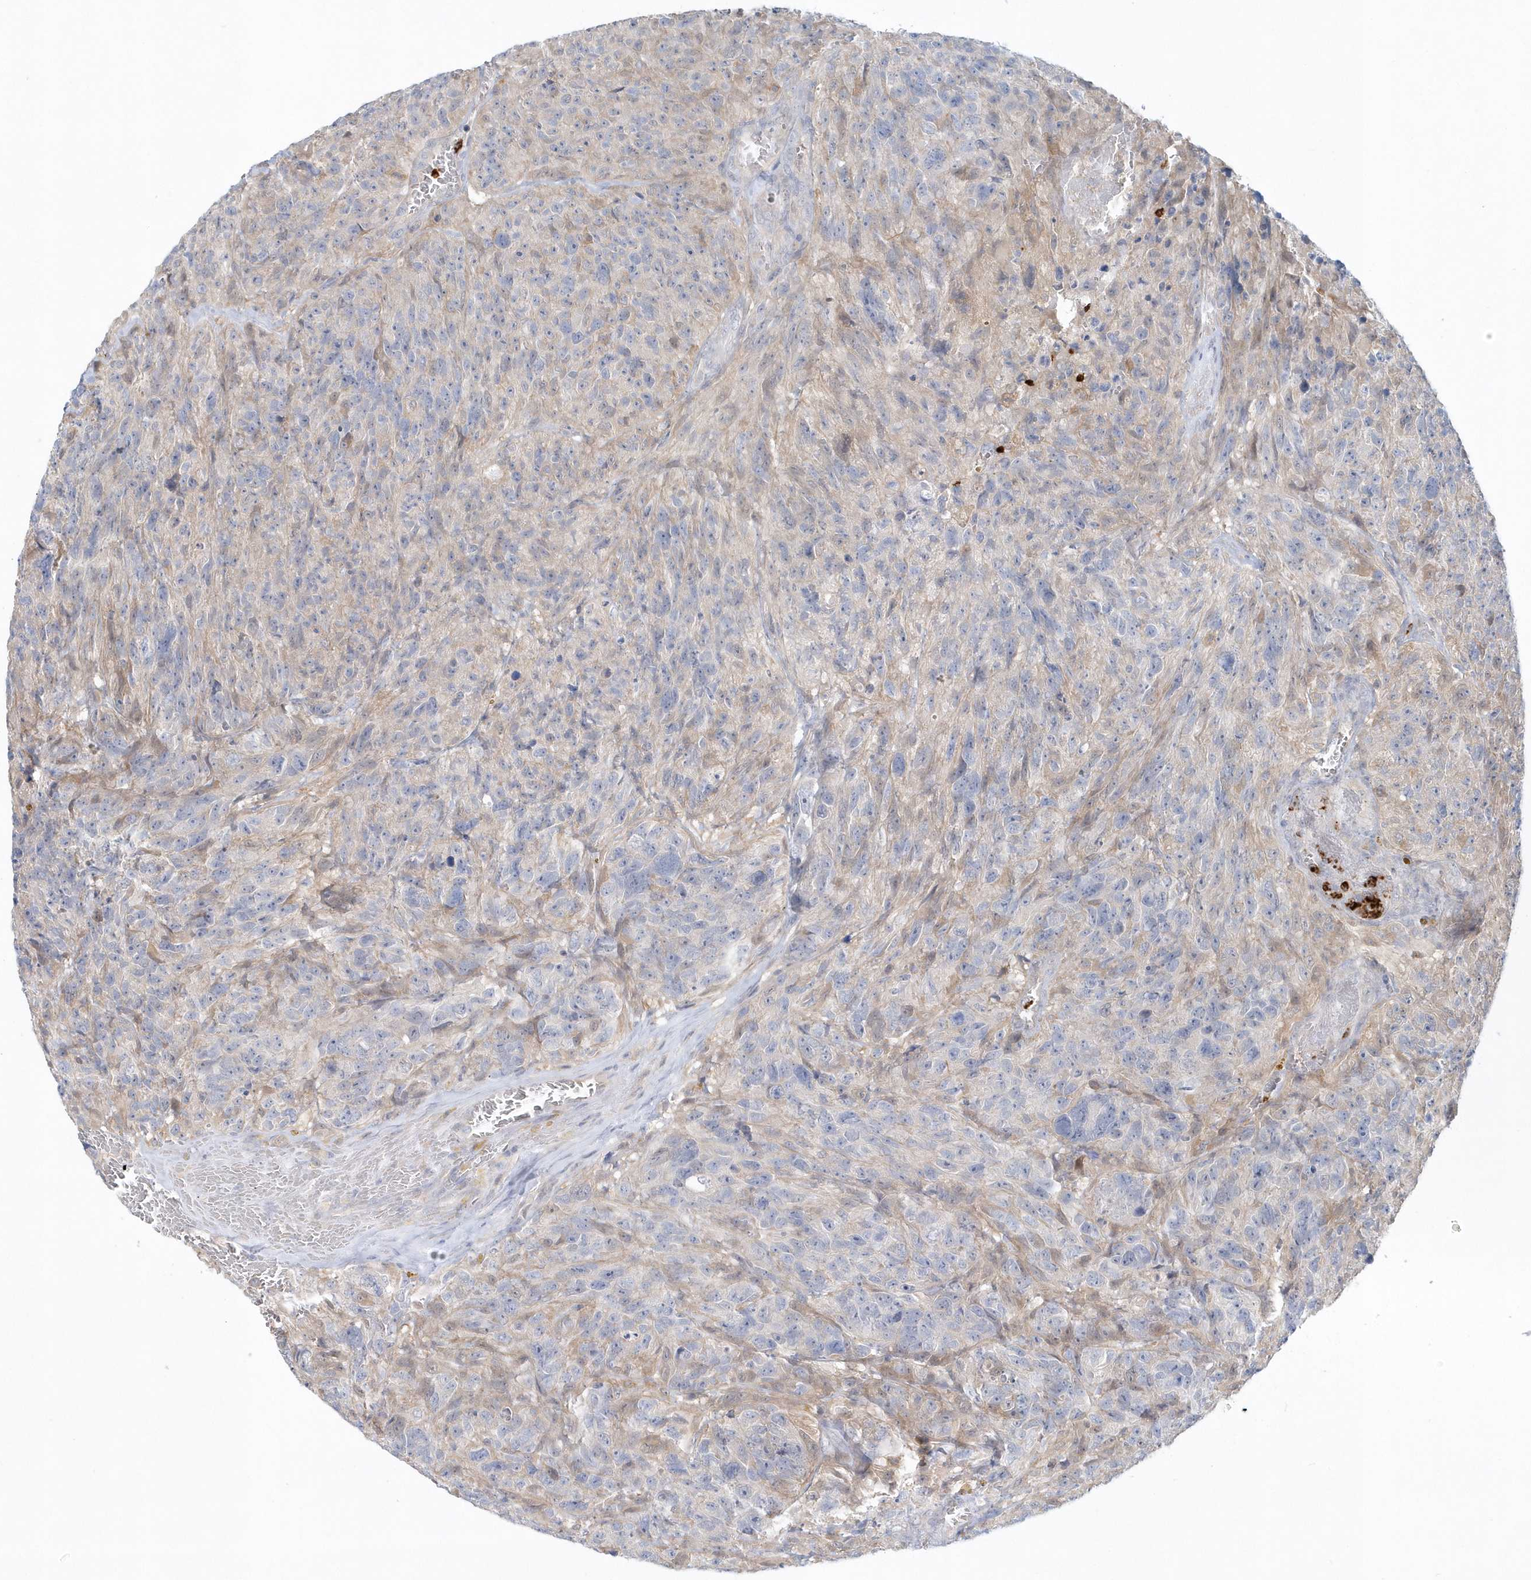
{"staining": {"intensity": "negative", "quantity": "none", "location": "none"}, "tissue": "glioma", "cell_type": "Tumor cells", "image_type": "cancer", "snomed": [{"axis": "morphology", "description": "Glioma, malignant, High grade"}, {"axis": "topography", "description": "Brain"}], "caption": "Glioma stained for a protein using IHC demonstrates no expression tumor cells.", "gene": "RNF7", "patient": {"sex": "male", "age": 69}}